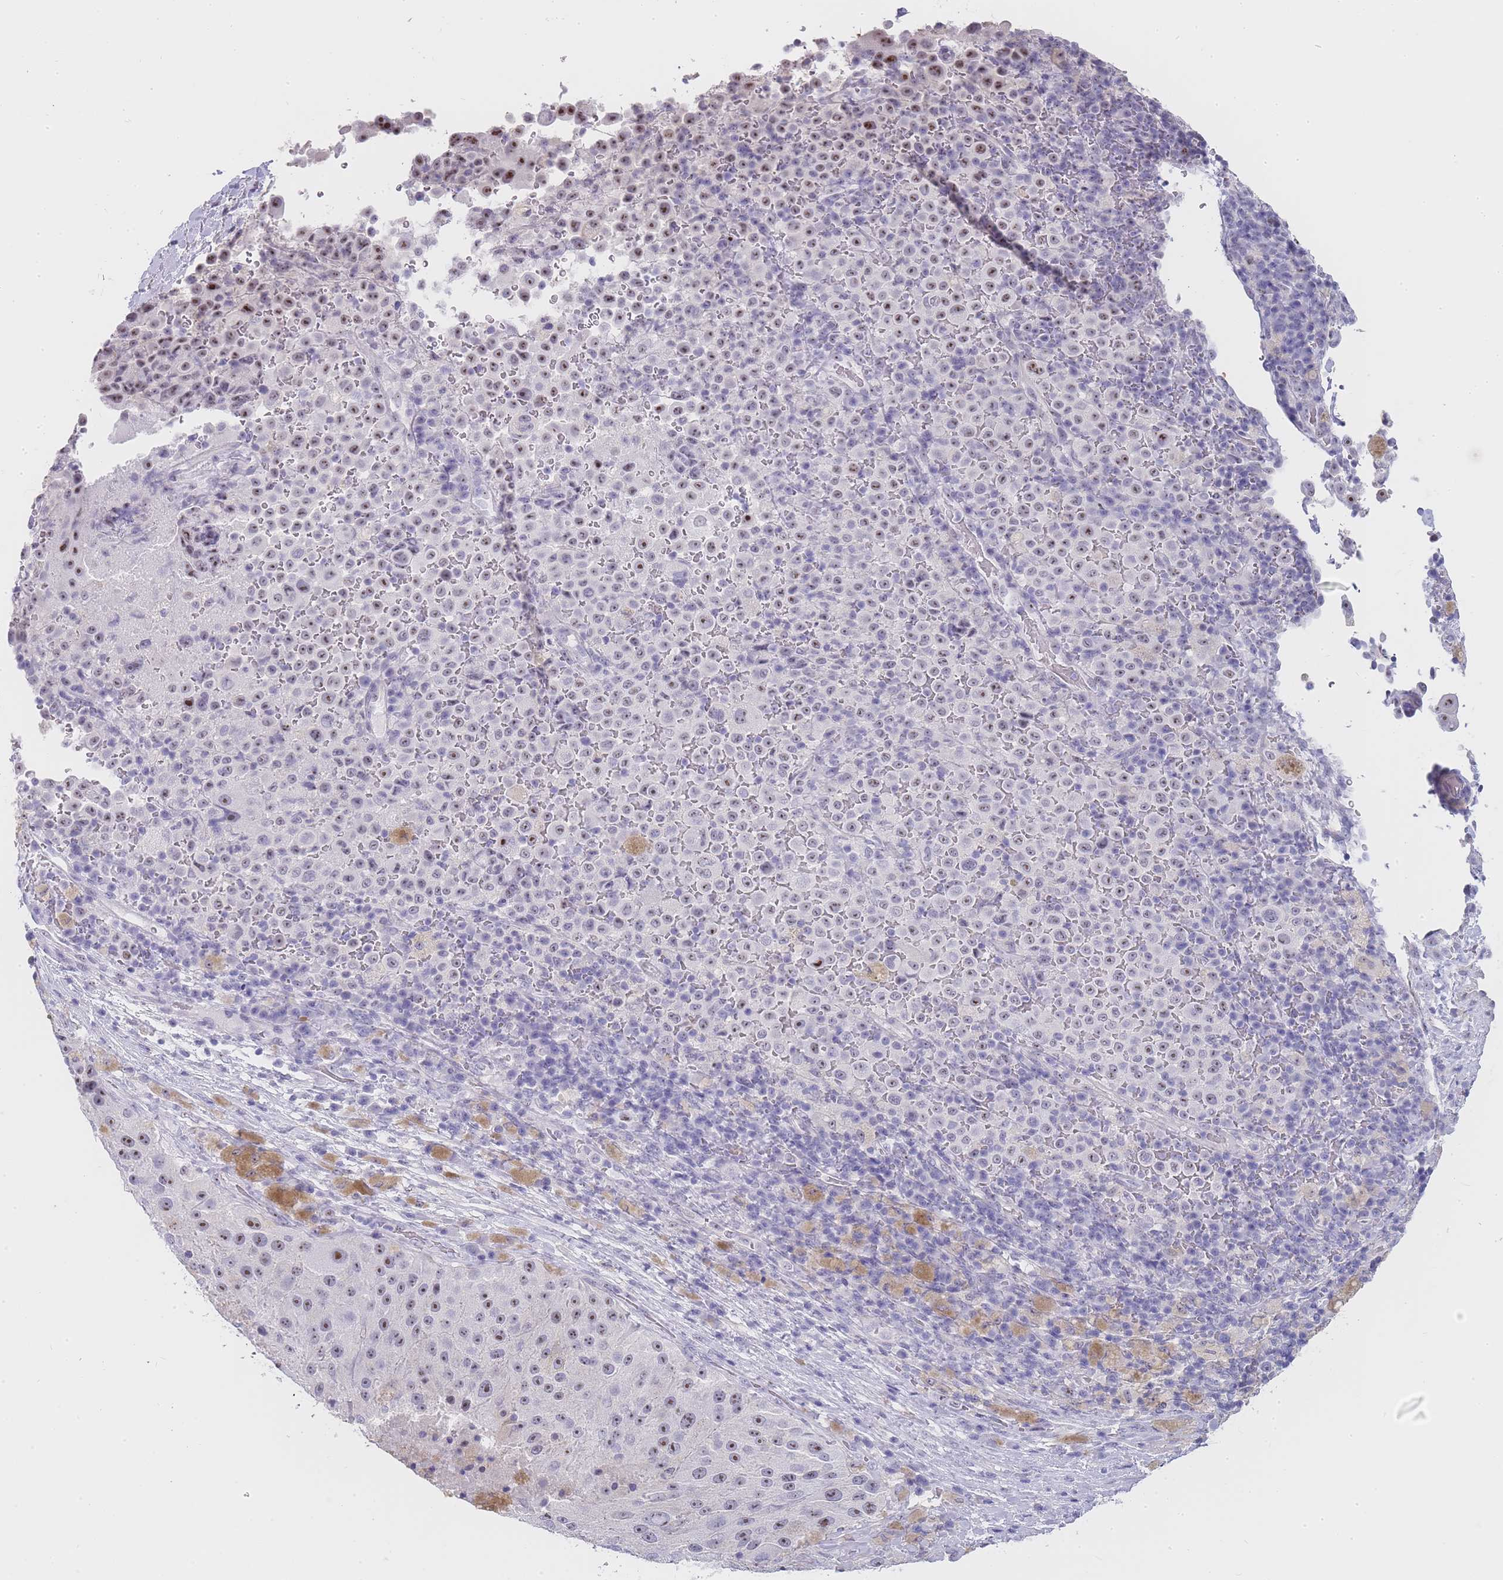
{"staining": {"intensity": "moderate", "quantity": ">75%", "location": "nuclear"}, "tissue": "melanoma", "cell_type": "Tumor cells", "image_type": "cancer", "snomed": [{"axis": "morphology", "description": "Malignant melanoma, Metastatic site"}, {"axis": "topography", "description": "Lymph node"}], "caption": "Immunohistochemical staining of human malignant melanoma (metastatic site) reveals medium levels of moderate nuclear protein positivity in about >75% of tumor cells.", "gene": "NOP14", "patient": {"sex": "male", "age": 62}}